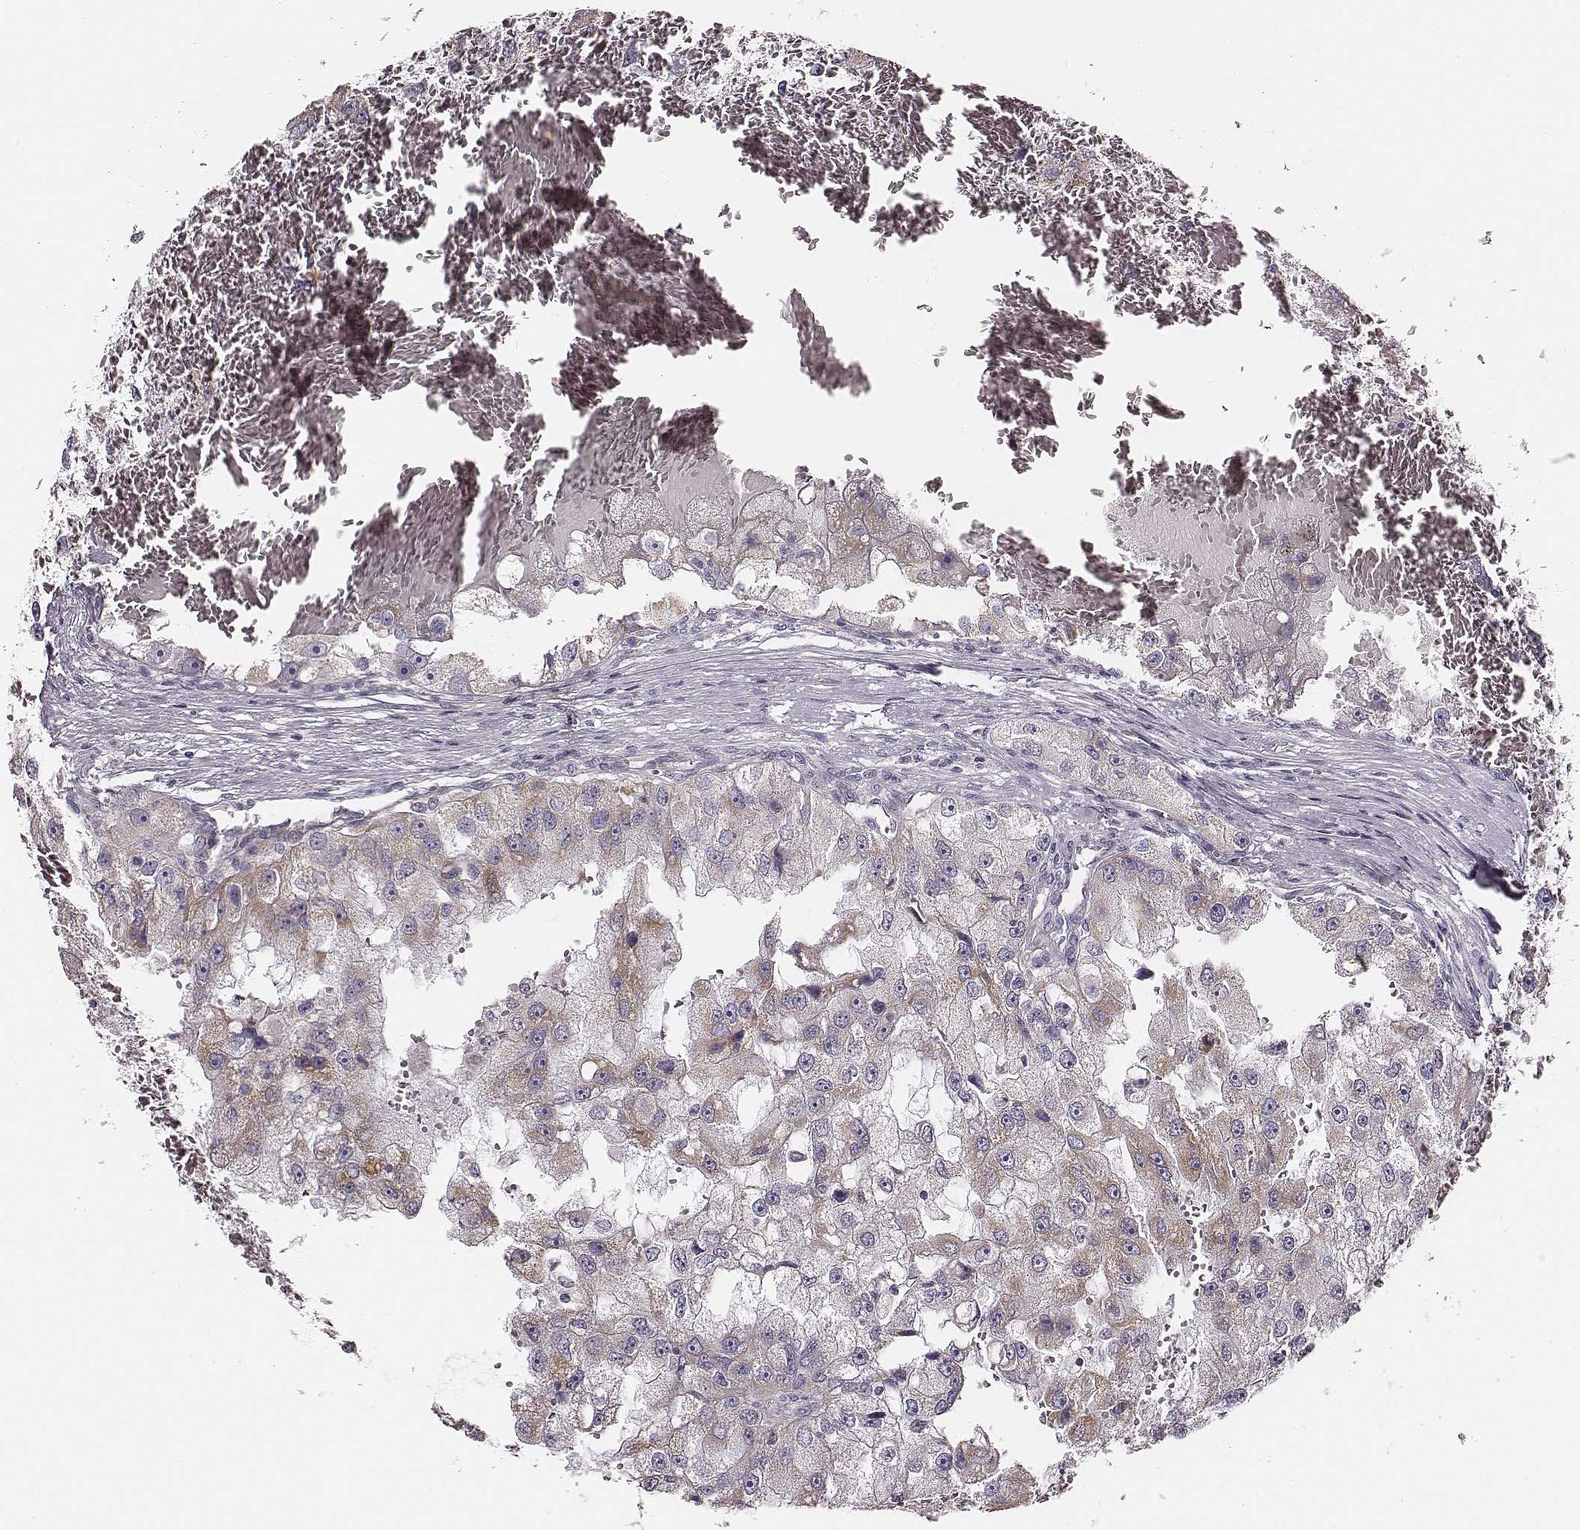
{"staining": {"intensity": "weak", "quantity": ">75%", "location": "cytoplasmic/membranous"}, "tissue": "renal cancer", "cell_type": "Tumor cells", "image_type": "cancer", "snomed": [{"axis": "morphology", "description": "Adenocarcinoma, NOS"}, {"axis": "topography", "description": "Kidney"}], "caption": "A brown stain highlights weak cytoplasmic/membranous expression of a protein in adenocarcinoma (renal) tumor cells.", "gene": "UBL4B", "patient": {"sex": "male", "age": 63}}